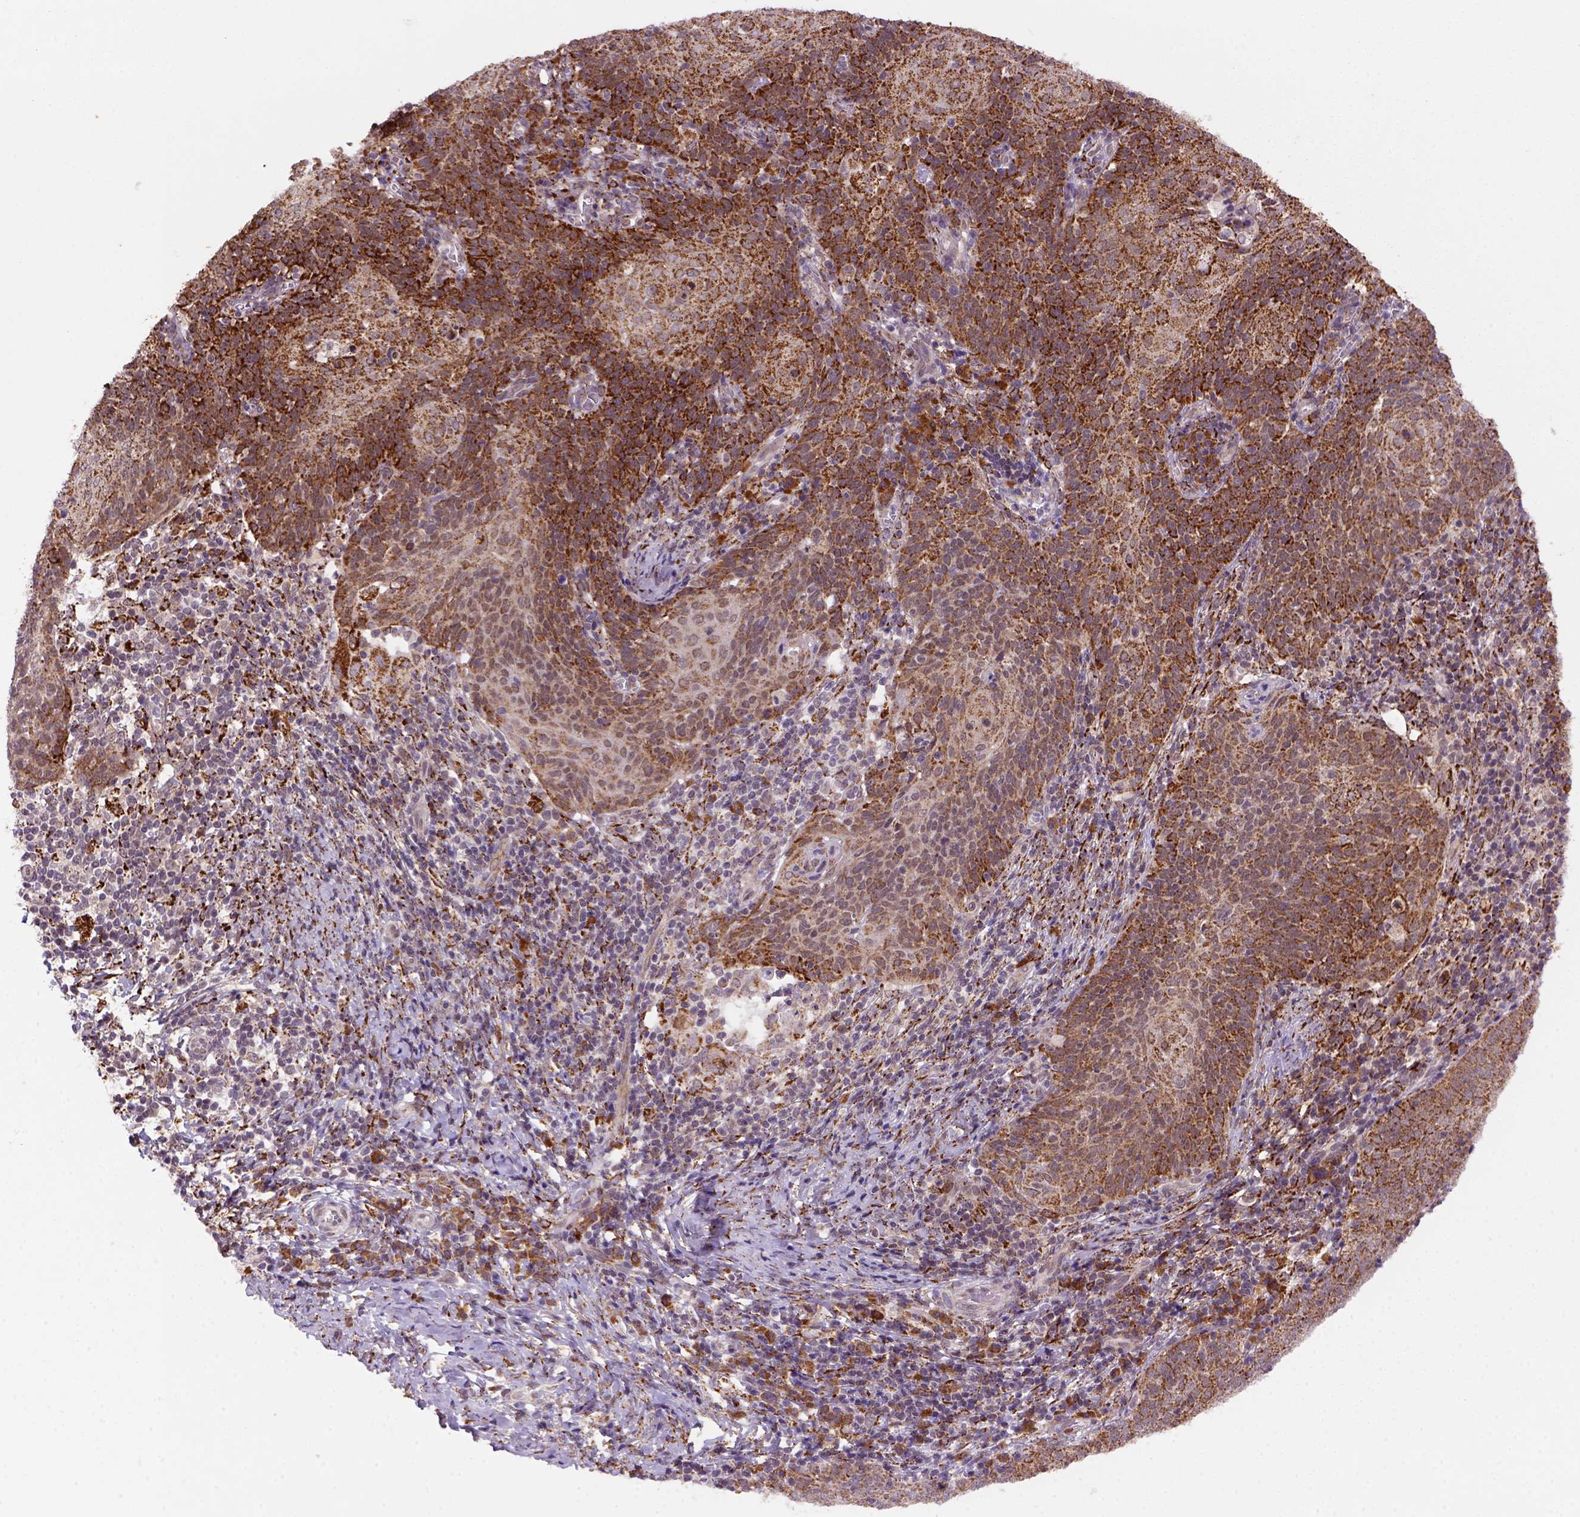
{"staining": {"intensity": "strong", "quantity": ">75%", "location": "cytoplasmic/membranous"}, "tissue": "cervical cancer", "cell_type": "Tumor cells", "image_type": "cancer", "snomed": [{"axis": "morphology", "description": "Normal tissue, NOS"}, {"axis": "morphology", "description": "Squamous cell carcinoma, NOS"}, {"axis": "topography", "description": "Cervix"}], "caption": "Protein staining shows strong cytoplasmic/membranous positivity in approximately >75% of tumor cells in squamous cell carcinoma (cervical). (Stains: DAB (3,3'-diaminobenzidine) in brown, nuclei in blue, Microscopy: brightfield microscopy at high magnification).", "gene": "FZD7", "patient": {"sex": "female", "age": 39}}